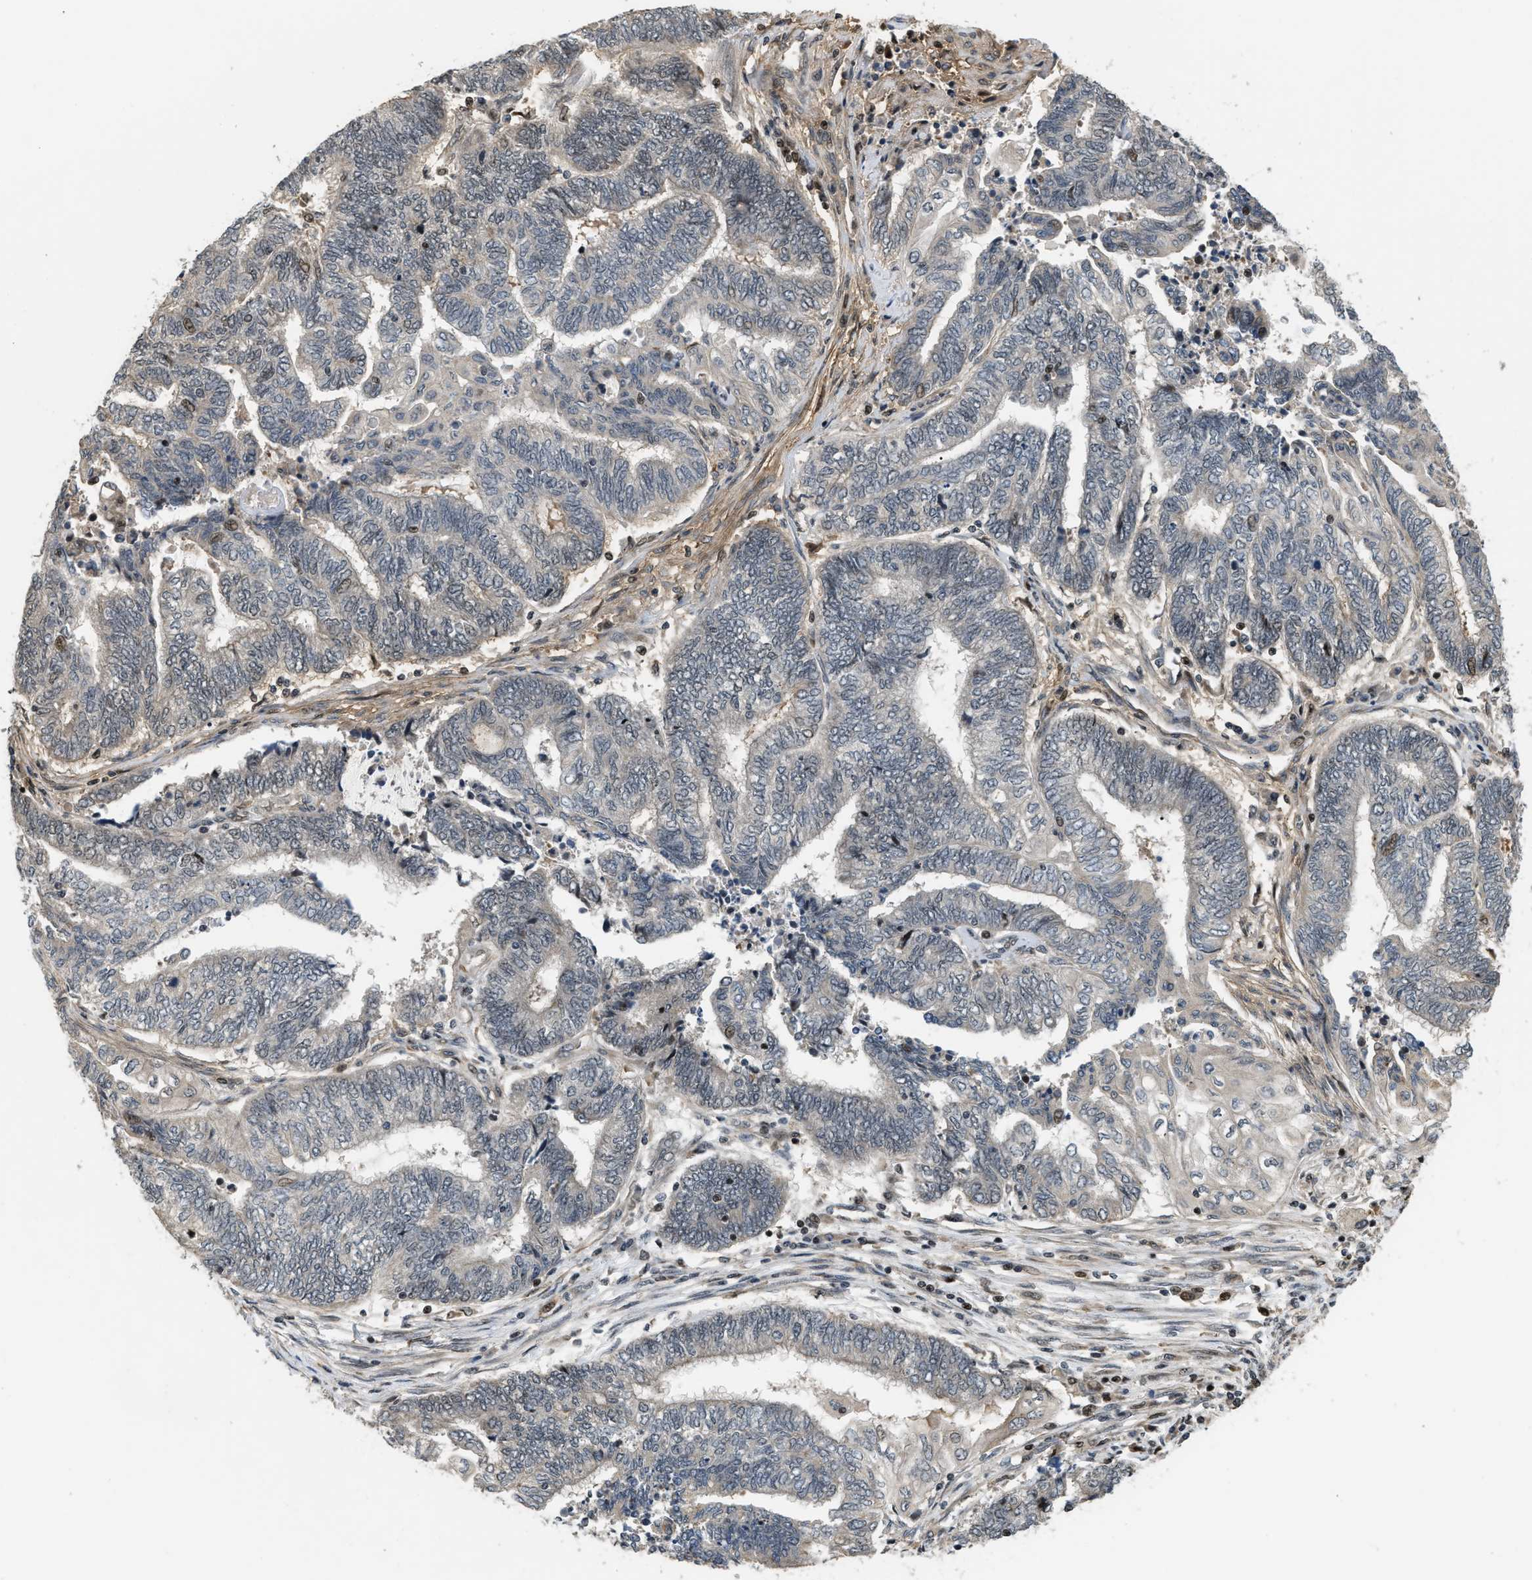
{"staining": {"intensity": "negative", "quantity": "none", "location": "none"}, "tissue": "endometrial cancer", "cell_type": "Tumor cells", "image_type": "cancer", "snomed": [{"axis": "morphology", "description": "Adenocarcinoma, NOS"}, {"axis": "topography", "description": "Uterus"}, {"axis": "topography", "description": "Endometrium"}], "caption": "An immunohistochemistry (IHC) photomicrograph of adenocarcinoma (endometrial) is shown. There is no staining in tumor cells of adenocarcinoma (endometrial). Brightfield microscopy of immunohistochemistry (IHC) stained with DAB (3,3'-diaminobenzidine) (brown) and hematoxylin (blue), captured at high magnification.", "gene": "LTA4H", "patient": {"sex": "female", "age": 70}}